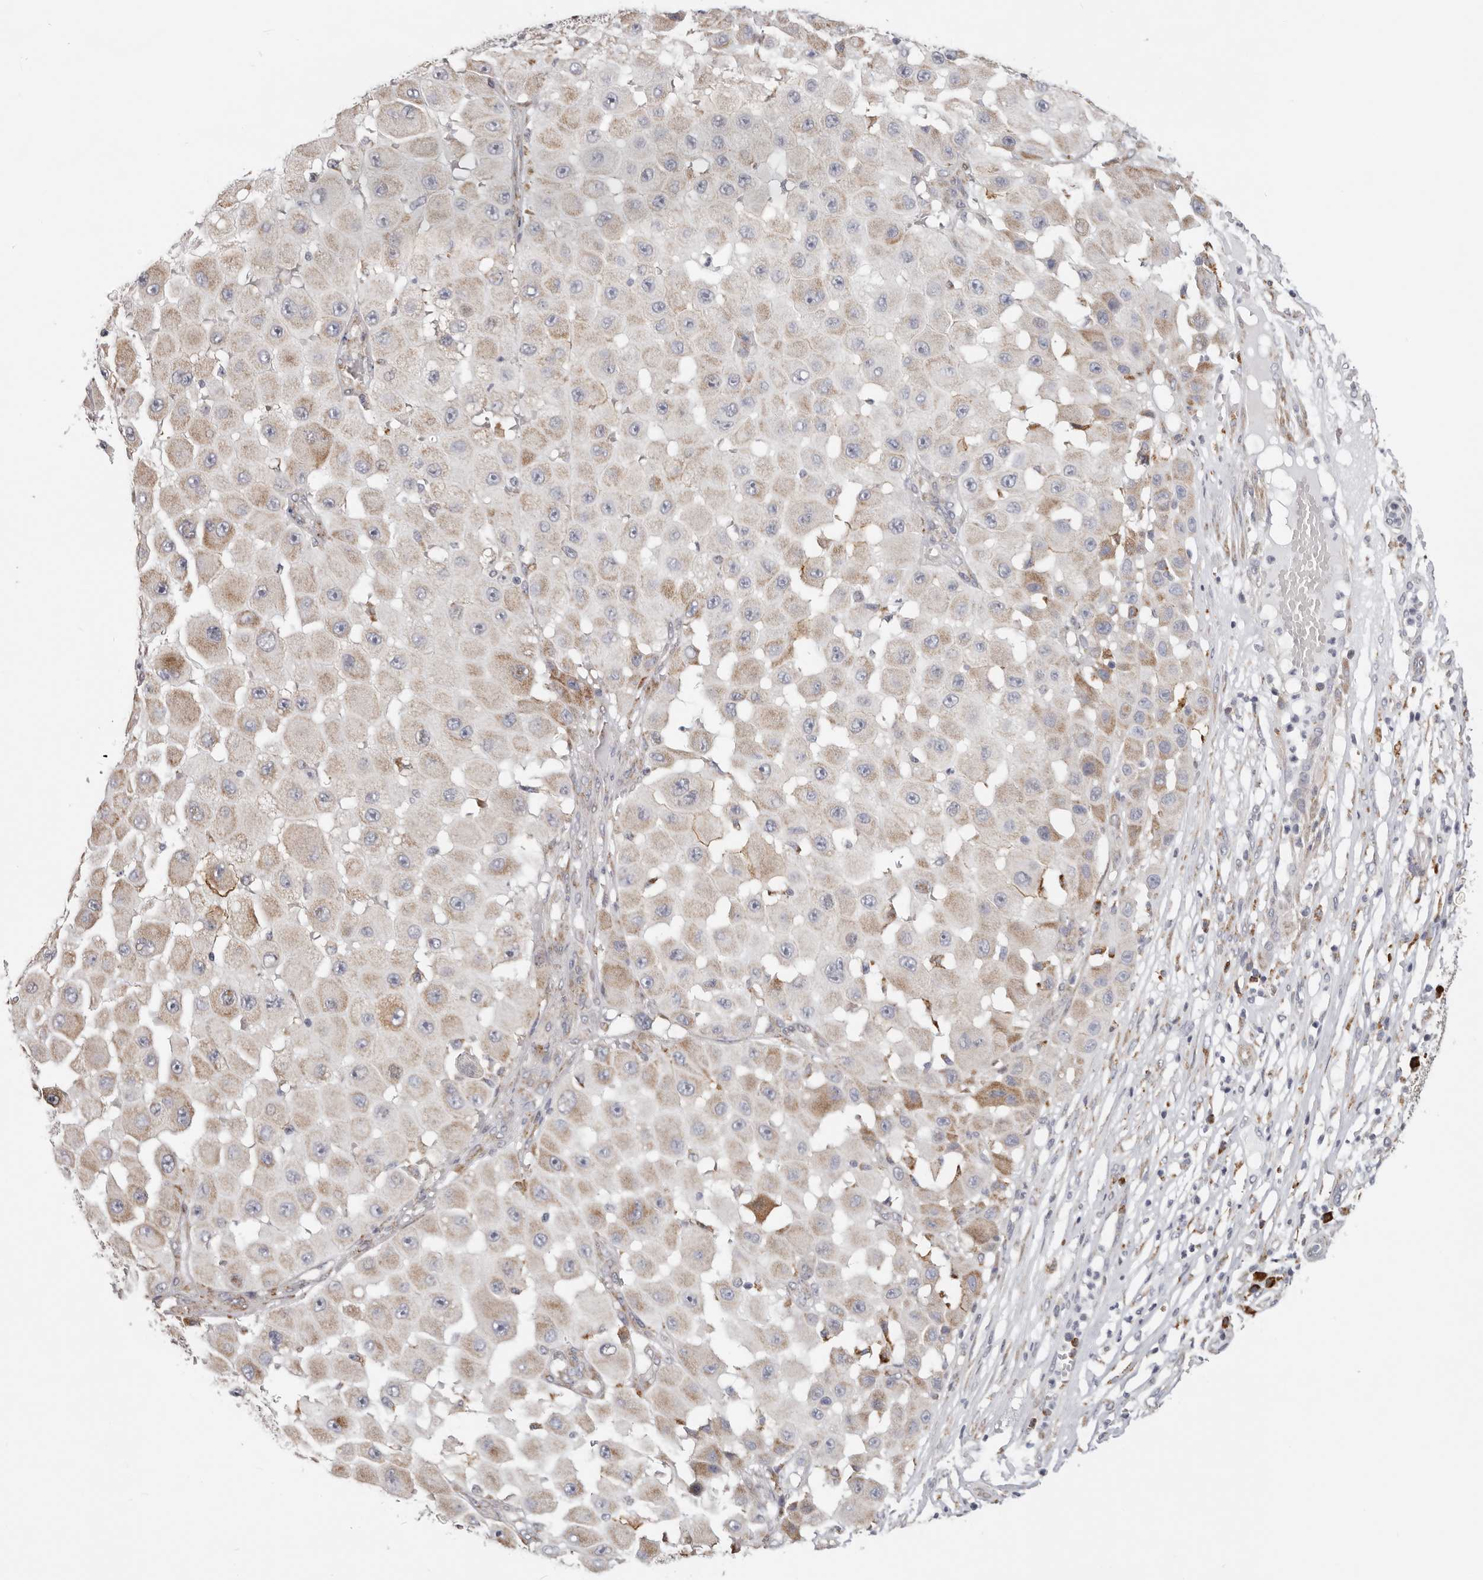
{"staining": {"intensity": "weak", "quantity": "25%-75%", "location": "cytoplasmic/membranous"}, "tissue": "melanoma", "cell_type": "Tumor cells", "image_type": "cancer", "snomed": [{"axis": "morphology", "description": "Malignant melanoma, NOS"}, {"axis": "topography", "description": "Skin"}], "caption": "Melanoma stained with a protein marker demonstrates weak staining in tumor cells.", "gene": "IL32", "patient": {"sex": "female", "age": 81}}